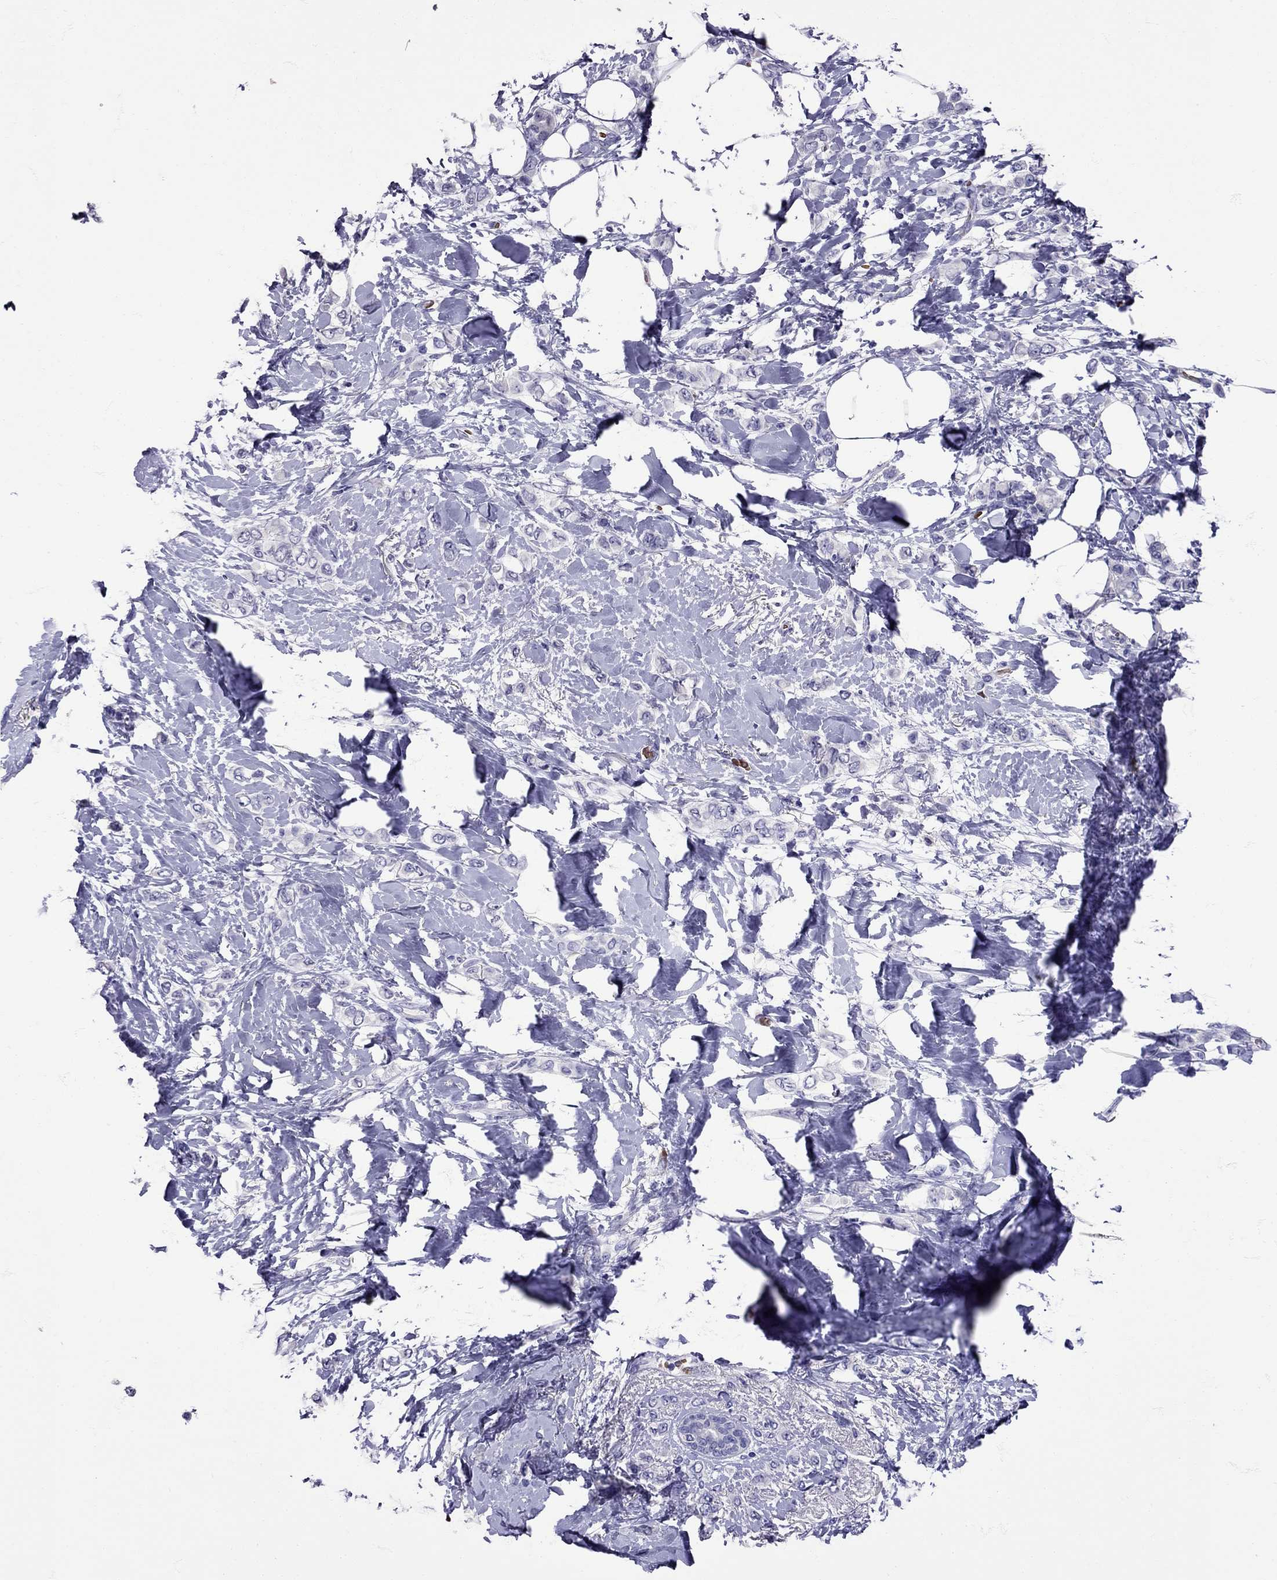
{"staining": {"intensity": "negative", "quantity": "none", "location": "none"}, "tissue": "breast cancer", "cell_type": "Tumor cells", "image_type": "cancer", "snomed": [{"axis": "morphology", "description": "Lobular carcinoma"}, {"axis": "topography", "description": "Breast"}], "caption": "The histopathology image reveals no significant expression in tumor cells of breast lobular carcinoma. (Immunohistochemistry, brightfield microscopy, high magnification).", "gene": "TBR1", "patient": {"sex": "female", "age": 66}}